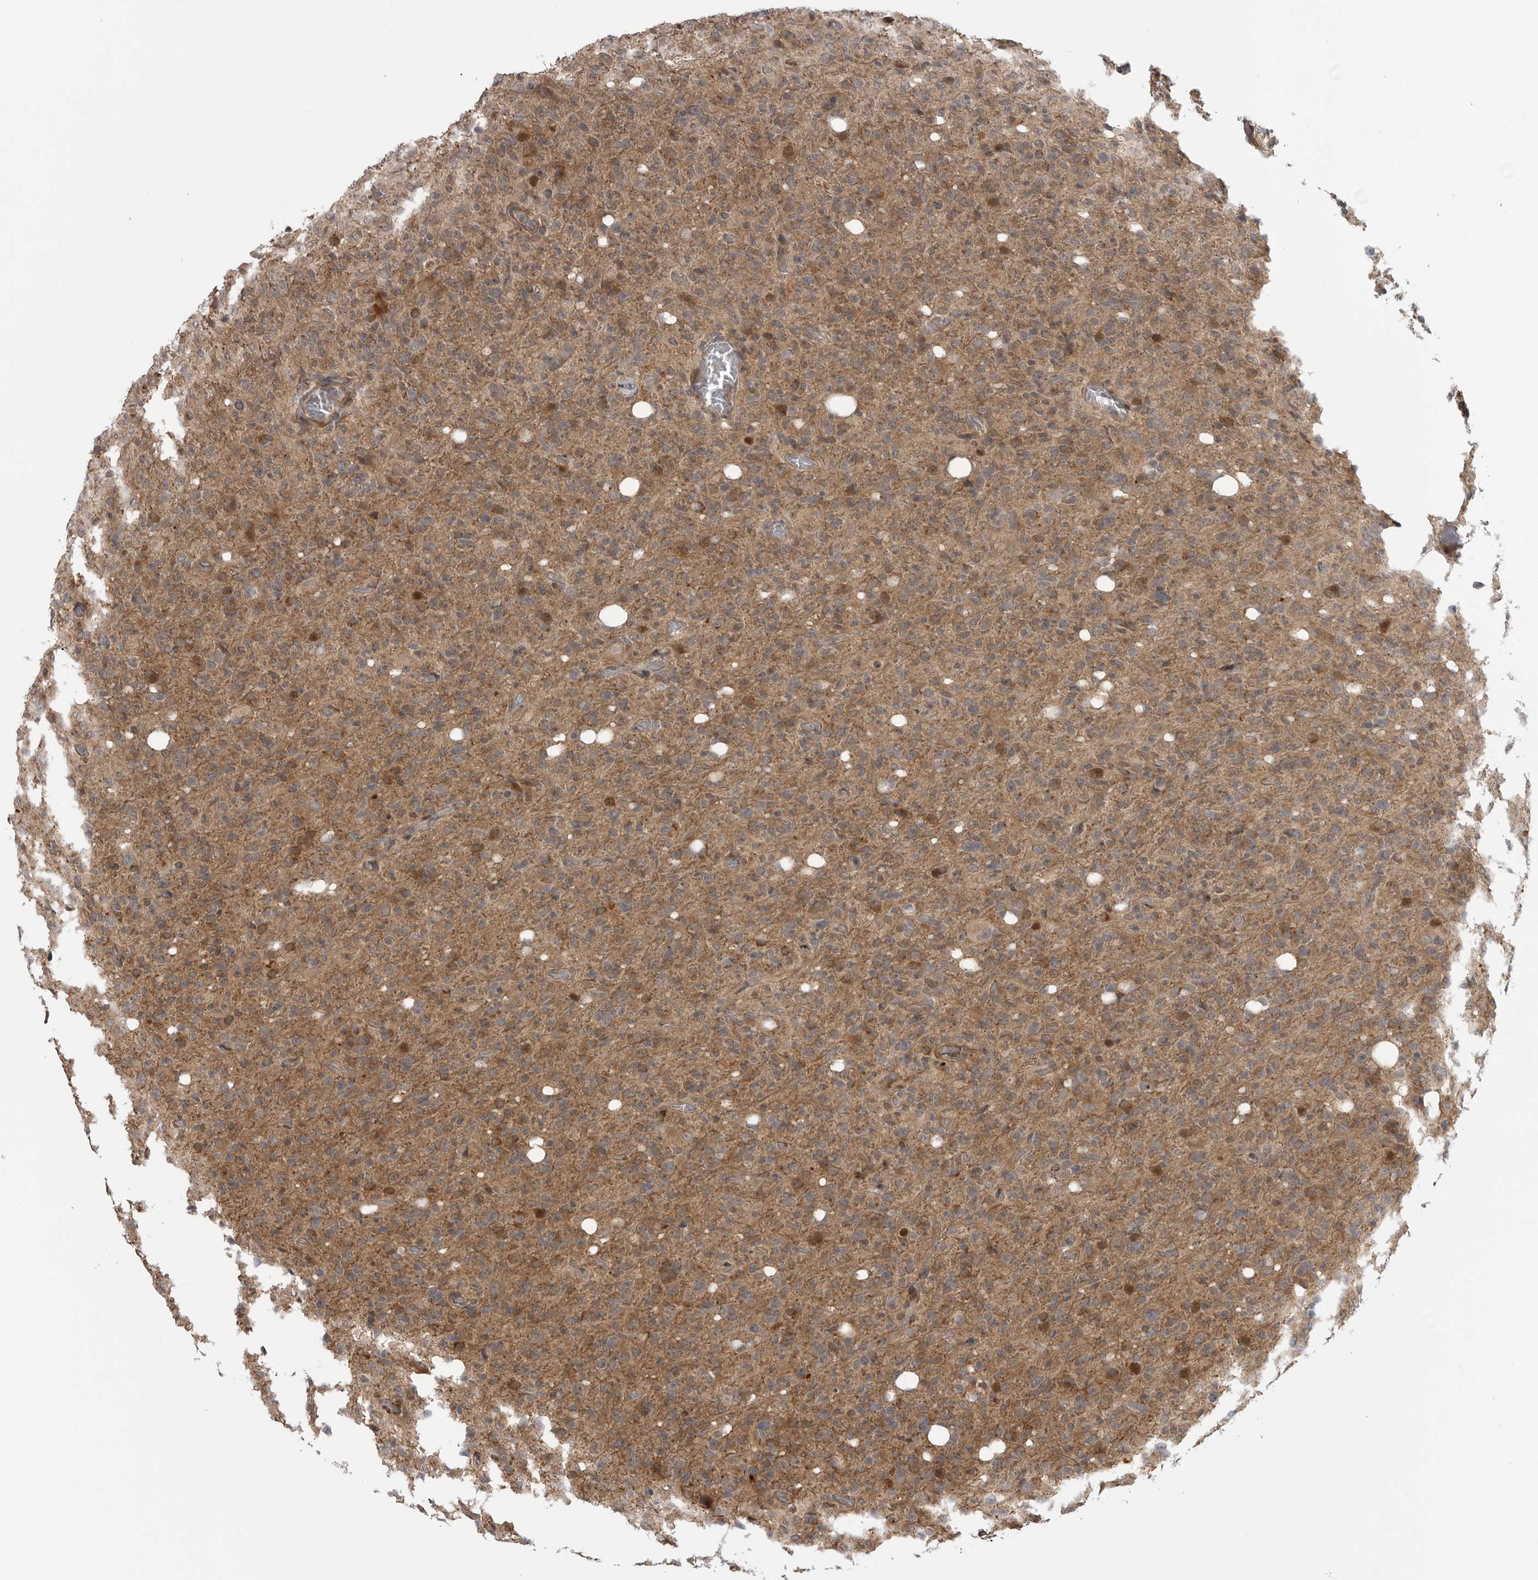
{"staining": {"intensity": "negative", "quantity": "none", "location": "none"}, "tissue": "glioma", "cell_type": "Tumor cells", "image_type": "cancer", "snomed": [{"axis": "morphology", "description": "Glioma, malignant, High grade"}, {"axis": "topography", "description": "Brain"}], "caption": "Protein analysis of high-grade glioma (malignant) demonstrates no significant positivity in tumor cells. Nuclei are stained in blue.", "gene": "LRRC45", "patient": {"sex": "female", "age": 57}}